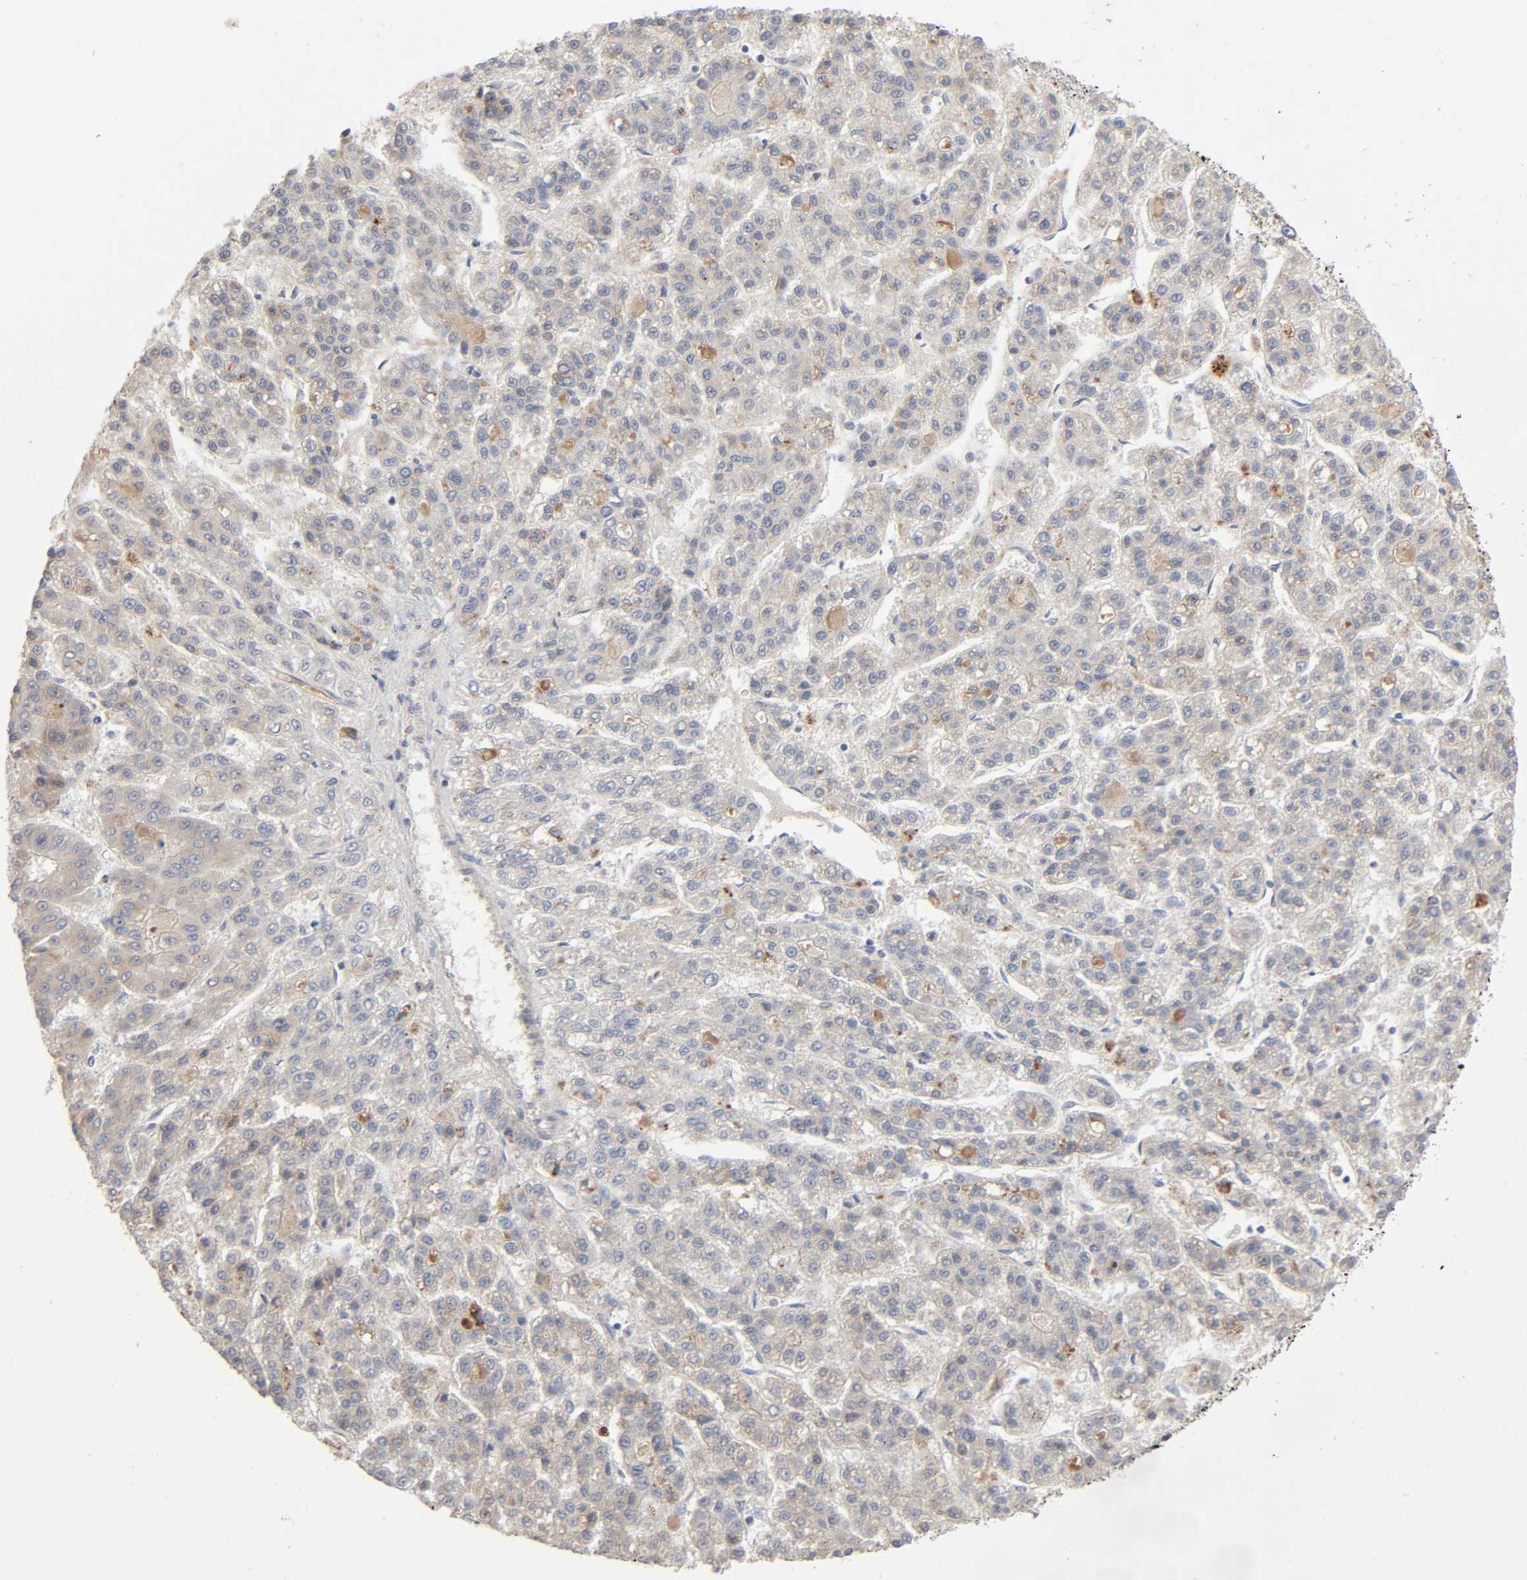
{"staining": {"intensity": "moderate", "quantity": ">75%", "location": "cytoplasmic/membranous"}, "tissue": "liver cancer", "cell_type": "Tumor cells", "image_type": "cancer", "snomed": [{"axis": "morphology", "description": "Carcinoma, Hepatocellular, NOS"}, {"axis": "topography", "description": "Liver"}], "caption": "The photomicrograph reveals staining of hepatocellular carcinoma (liver), revealing moderate cytoplasmic/membranous protein positivity (brown color) within tumor cells.", "gene": "SYT16", "patient": {"sex": "male", "age": 70}}